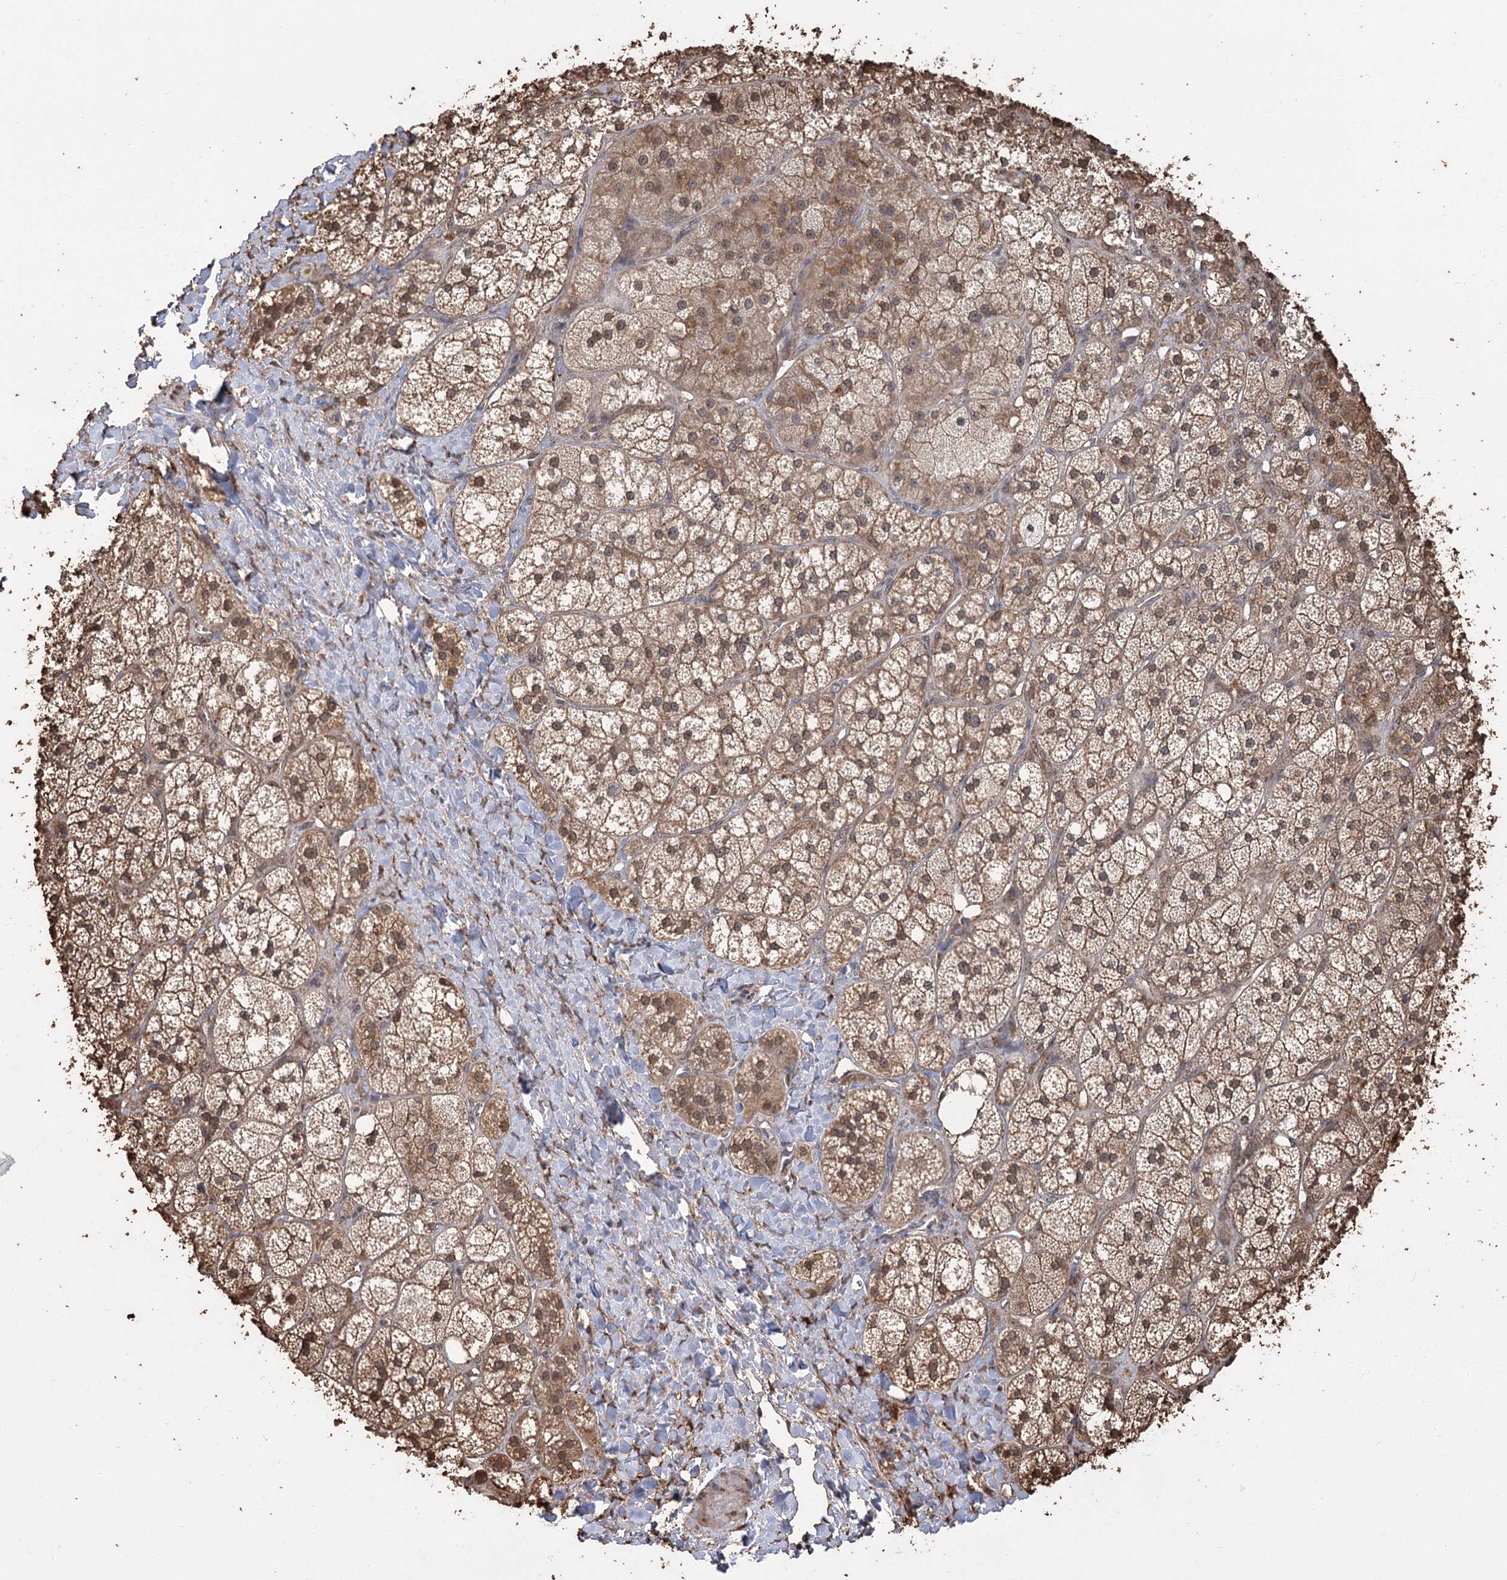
{"staining": {"intensity": "moderate", "quantity": ">75%", "location": "cytoplasmic/membranous"}, "tissue": "adrenal gland", "cell_type": "Glandular cells", "image_type": "normal", "snomed": [{"axis": "morphology", "description": "Normal tissue, NOS"}, {"axis": "topography", "description": "Adrenal gland"}], "caption": "Immunohistochemistry of benign human adrenal gland shows medium levels of moderate cytoplasmic/membranous staining in approximately >75% of glandular cells.", "gene": "PLCH1", "patient": {"sex": "male", "age": 61}}